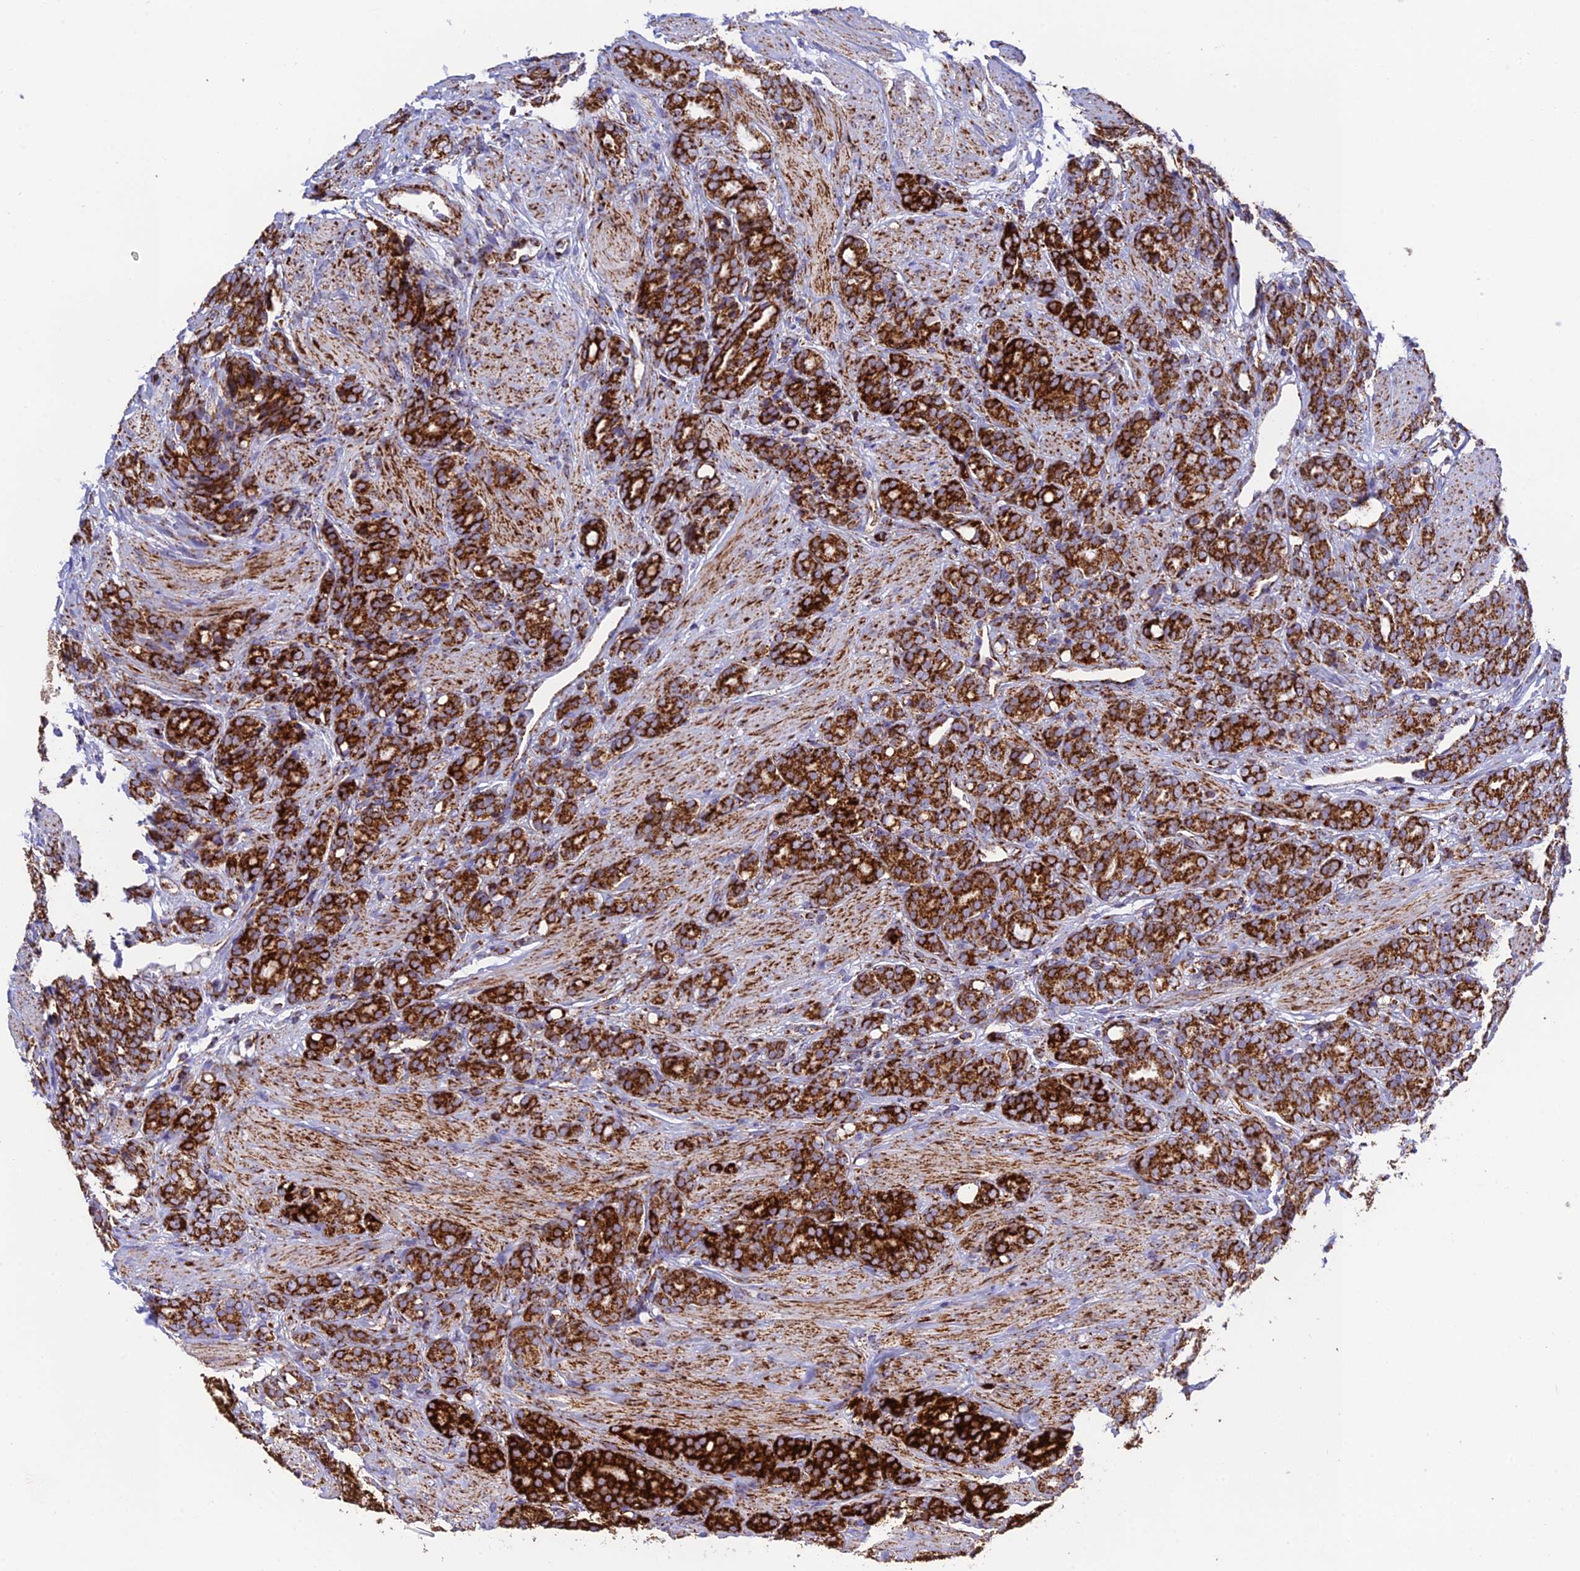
{"staining": {"intensity": "strong", "quantity": ">75%", "location": "cytoplasmic/membranous"}, "tissue": "prostate cancer", "cell_type": "Tumor cells", "image_type": "cancer", "snomed": [{"axis": "morphology", "description": "Adenocarcinoma, High grade"}, {"axis": "topography", "description": "Prostate"}], "caption": "Prostate high-grade adenocarcinoma stained for a protein (brown) displays strong cytoplasmic/membranous positive positivity in approximately >75% of tumor cells.", "gene": "CHCHD3", "patient": {"sex": "male", "age": 62}}